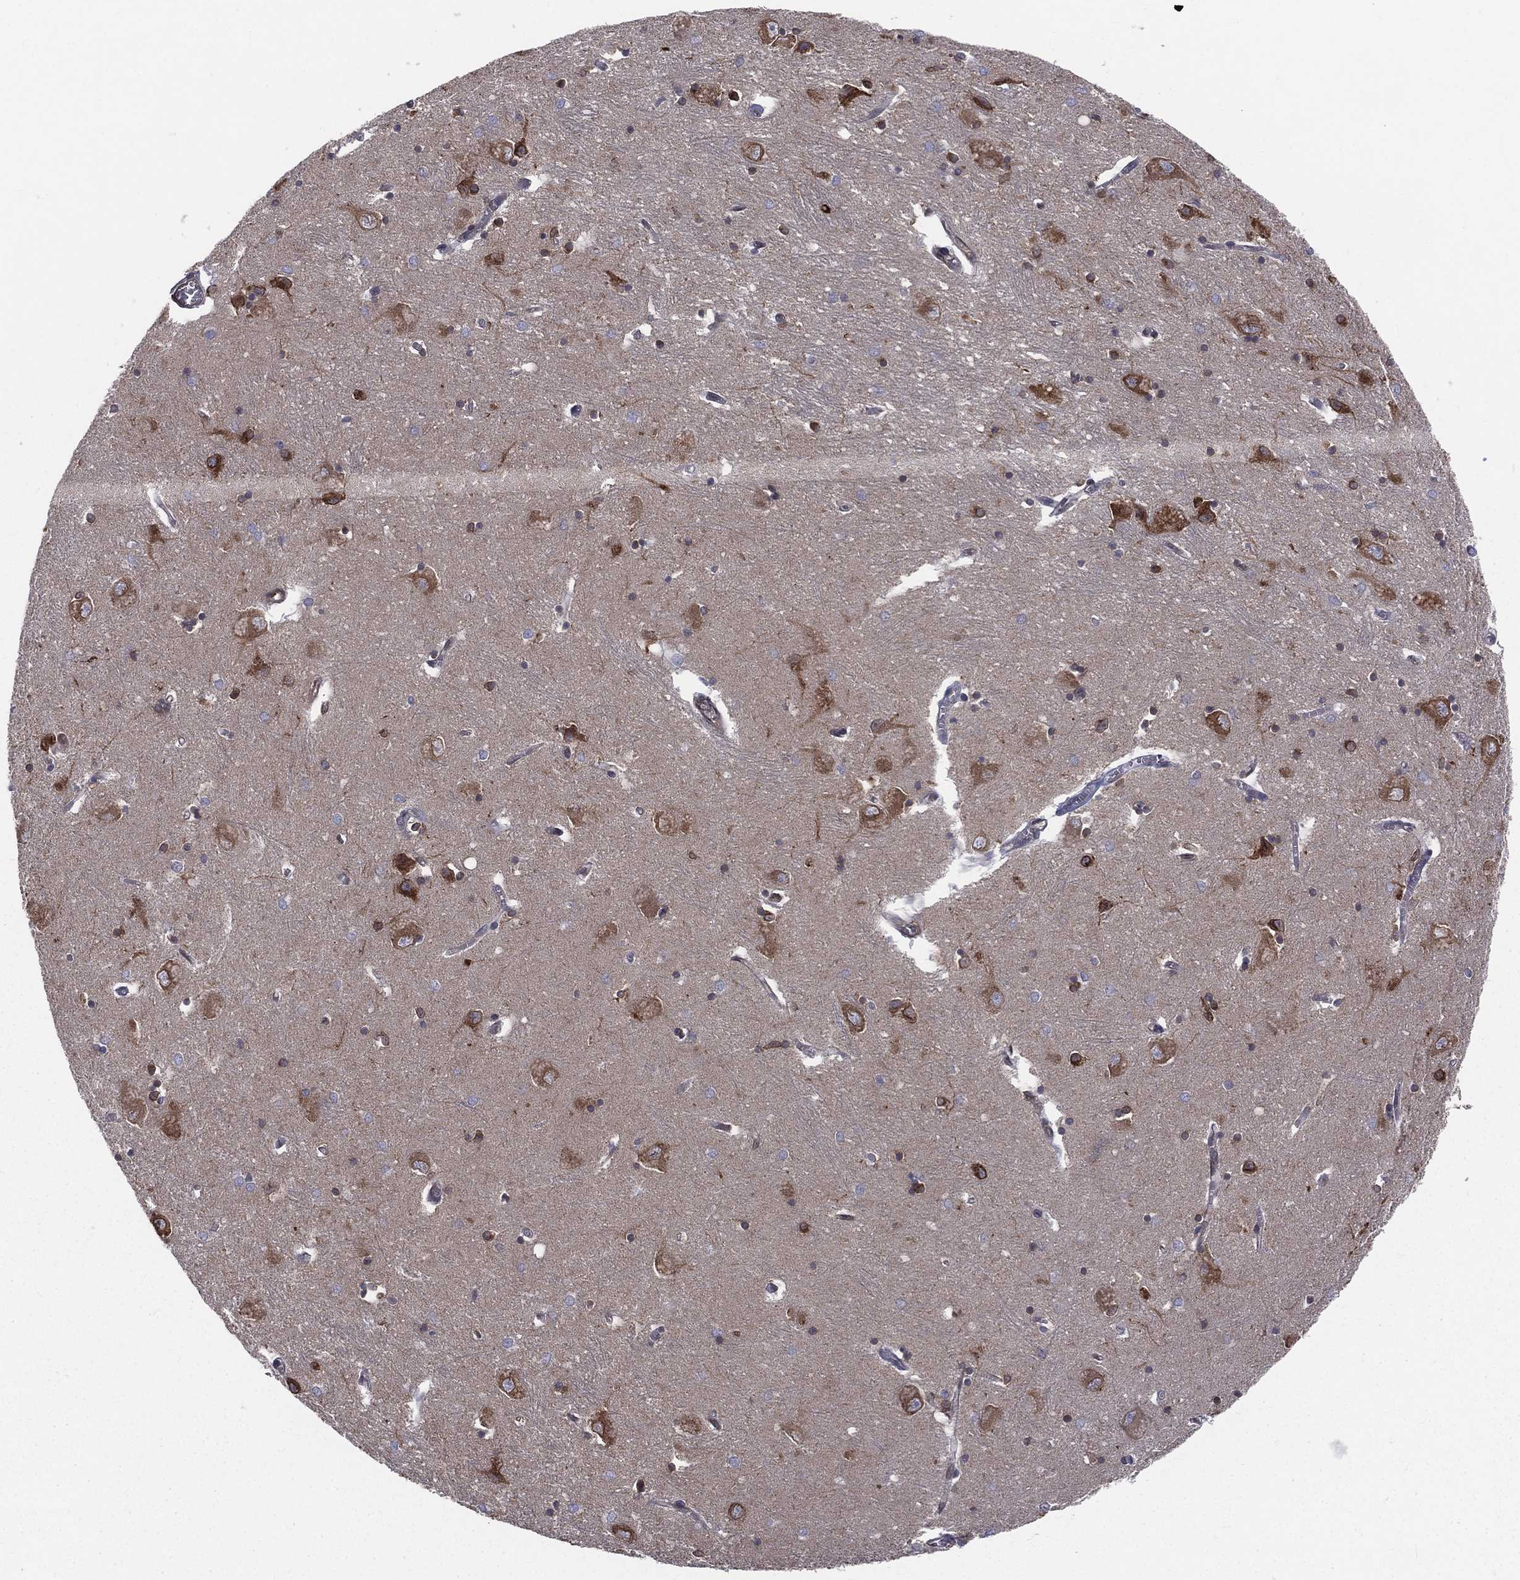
{"staining": {"intensity": "negative", "quantity": "none", "location": "none"}, "tissue": "caudate", "cell_type": "Glial cells", "image_type": "normal", "snomed": [{"axis": "morphology", "description": "Normal tissue, NOS"}, {"axis": "topography", "description": "Lateral ventricle wall"}], "caption": "Immunohistochemistry micrograph of normal caudate stained for a protein (brown), which reveals no positivity in glial cells. (DAB (3,3'-diaminobenzidine) IHC, high magnification).", "gene": "PGRMC1", "patient": {"sex": "male", "age": 54}}